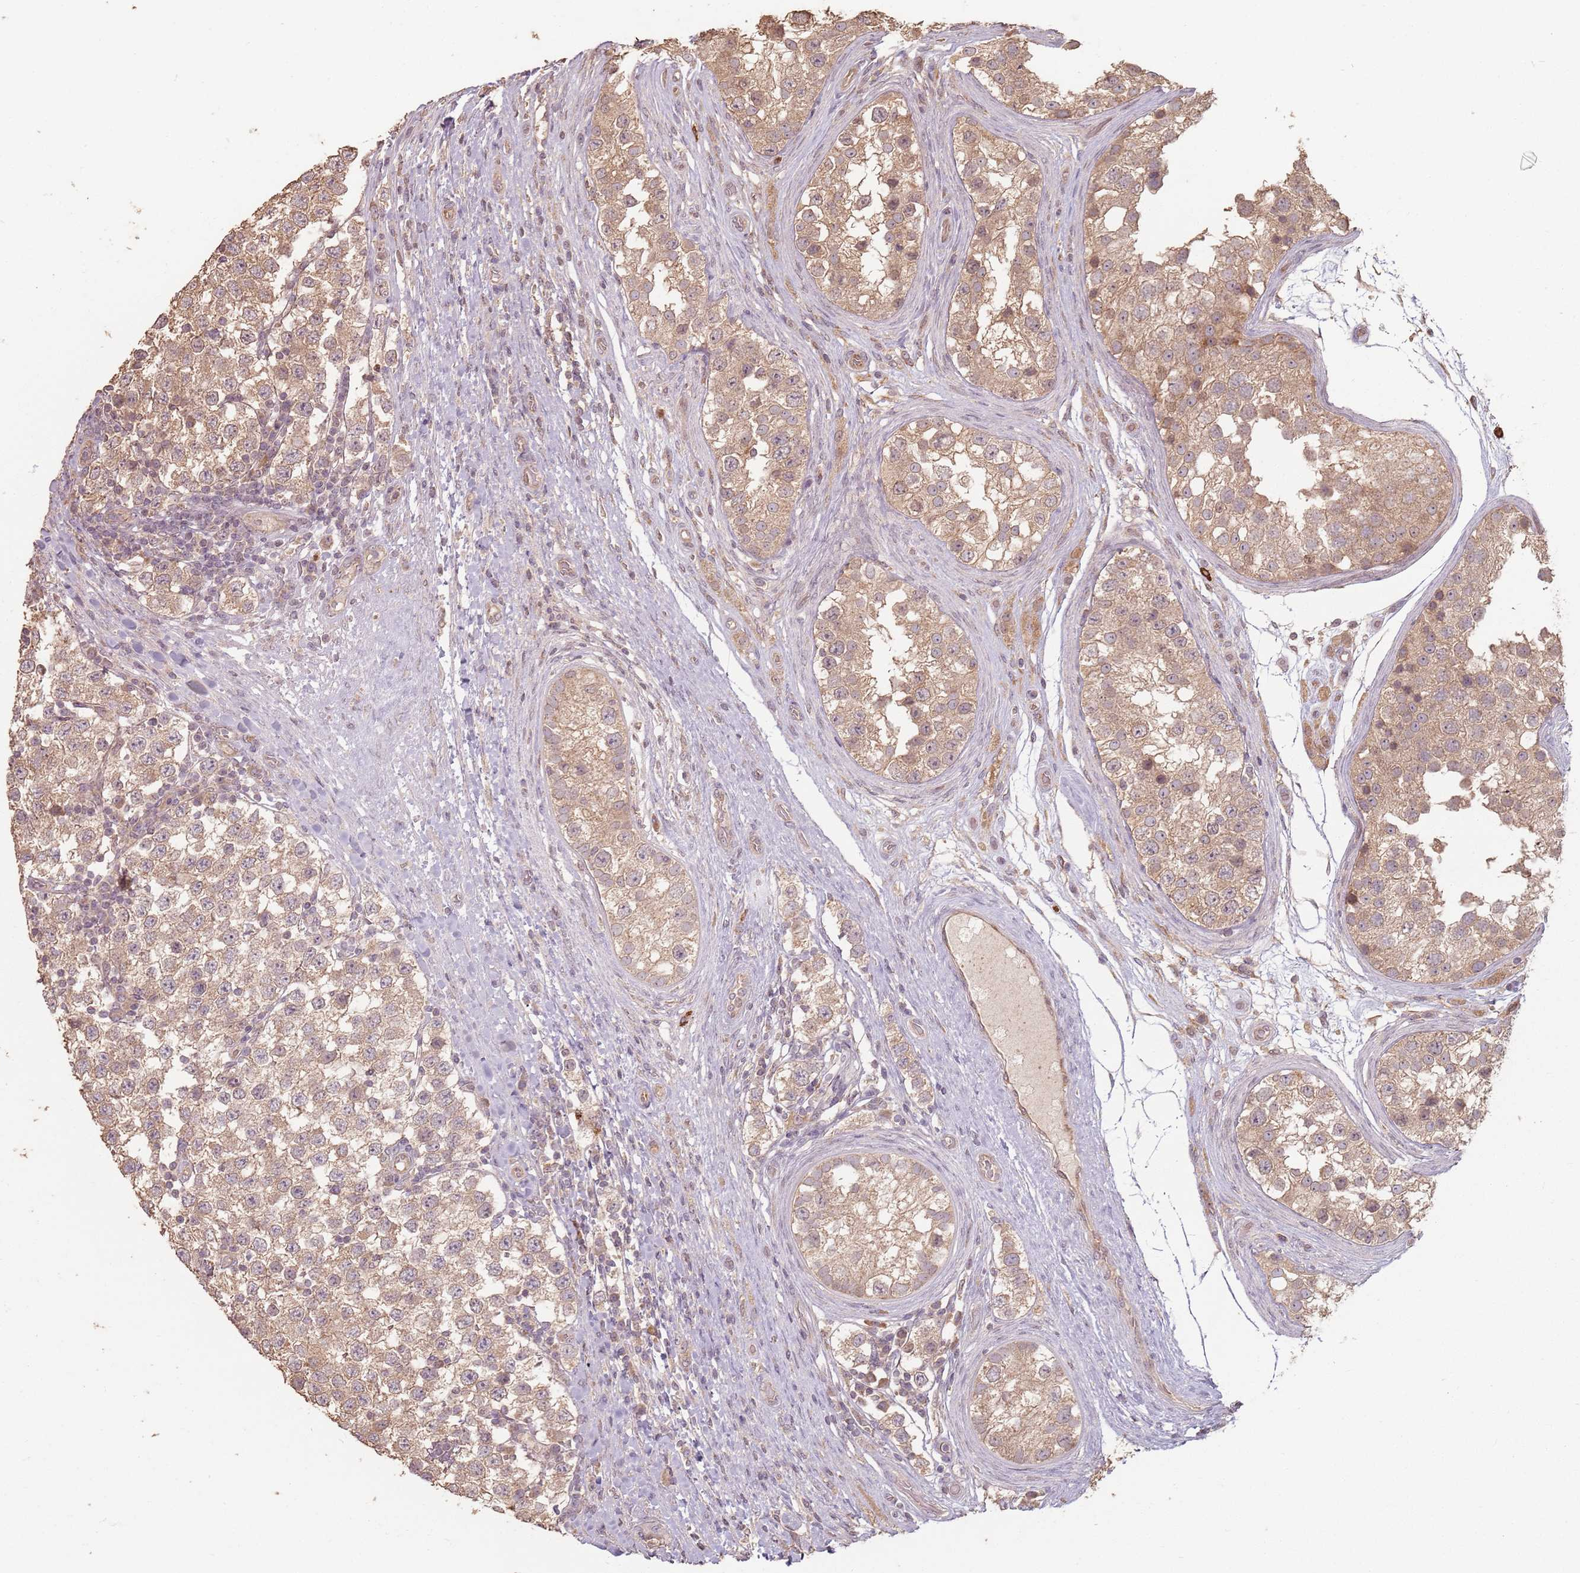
{"staining": {"intensity": "weak", "quantity": ">75%", "location": "cytoplasmic/membranous"}, "tissue": "testis cancer", "cell_type": "Tumor cells", "image_type": "cancer", "snomed": [{"axis": "morphology", "description": "Seminoma, NOS"}, {"axis": "topography", "description": "Testis"}], "caption": "DAB (3,3'-diaminobenzidine) immunohistochemical staining of human seminoma (testis) demonstrates weak cytoplasmic/membranous protein staining in approximately >75% of tumor cells.", "gene": "CCDC168", "patient": {"sex": "male", "age": 34}}